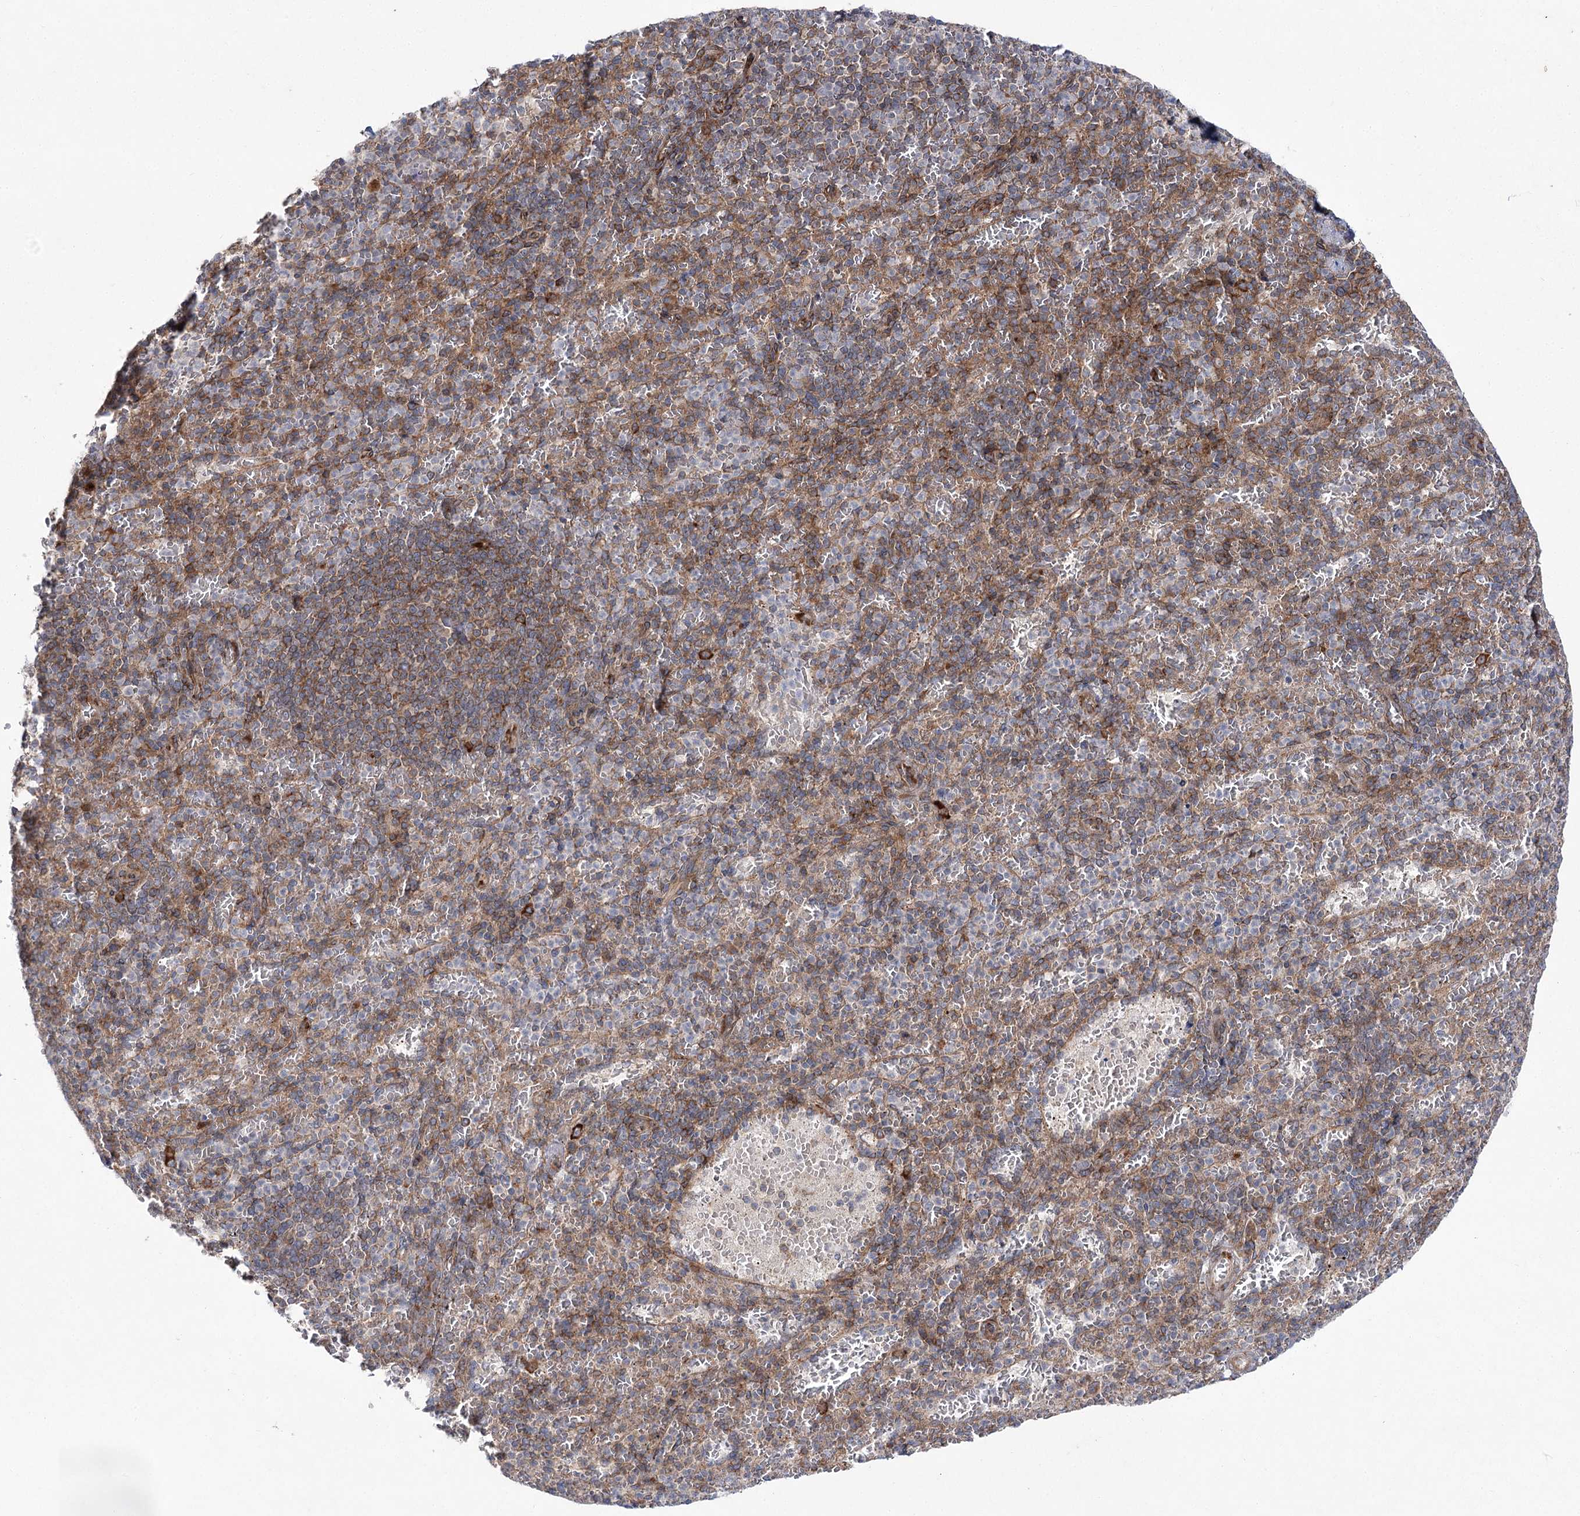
{"staining": {"intensity": "moderate", "quantity": "<25%", "location": "cytoplasmic/membranous"}, "tissue": "spleen", "cell_type": "Cells in red pulp", "image_type": "normal", "snomed": [{"axis": "morphology", "description": "Normal tissue, NOS"}, {"axis": "topography", "description": "Spleen"}], "caption": "This is a photomicrograph of immunohistochemistry (IHC) staining of benign spleen, which shows moderate positivity in the cytoplasmic/membranous of cells in red pulp.", "gene": "VWA2", "patient": {"sex": "female", "age": 74}}